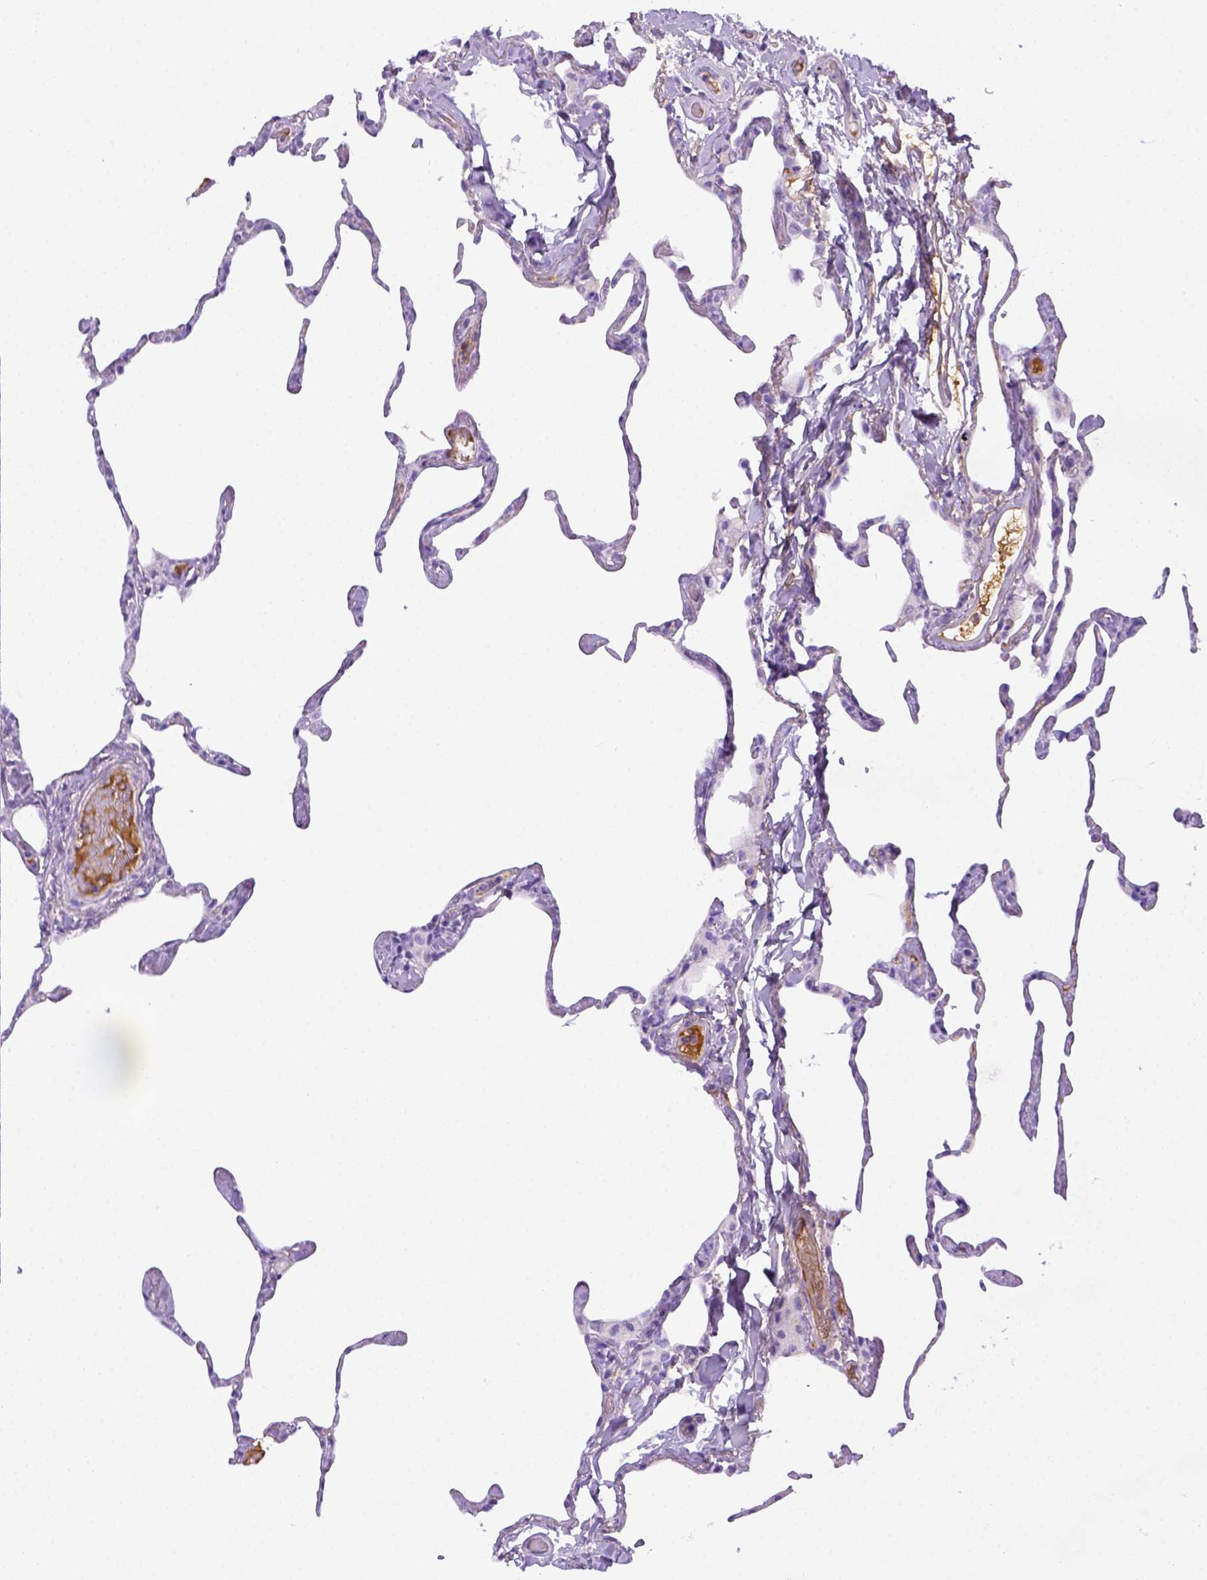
{"staining": {"intensity": "negative", "quantity": "none", "location": "none"}, "tissue": "lung", "cell_type": "Alveolar cells", "image_type": "normal", "snomed": [{"axis": "morphology", "description": "Normal tissue, NOS"}, {"axis": "topography", "description": "Lung"}], "caption": "This is an immunohistochemistry (IHC) image of normal human lung. There is no staining in alveolar cells.", "gene": "ITIH4", "patient": {"sex": "male", "age": 65}}